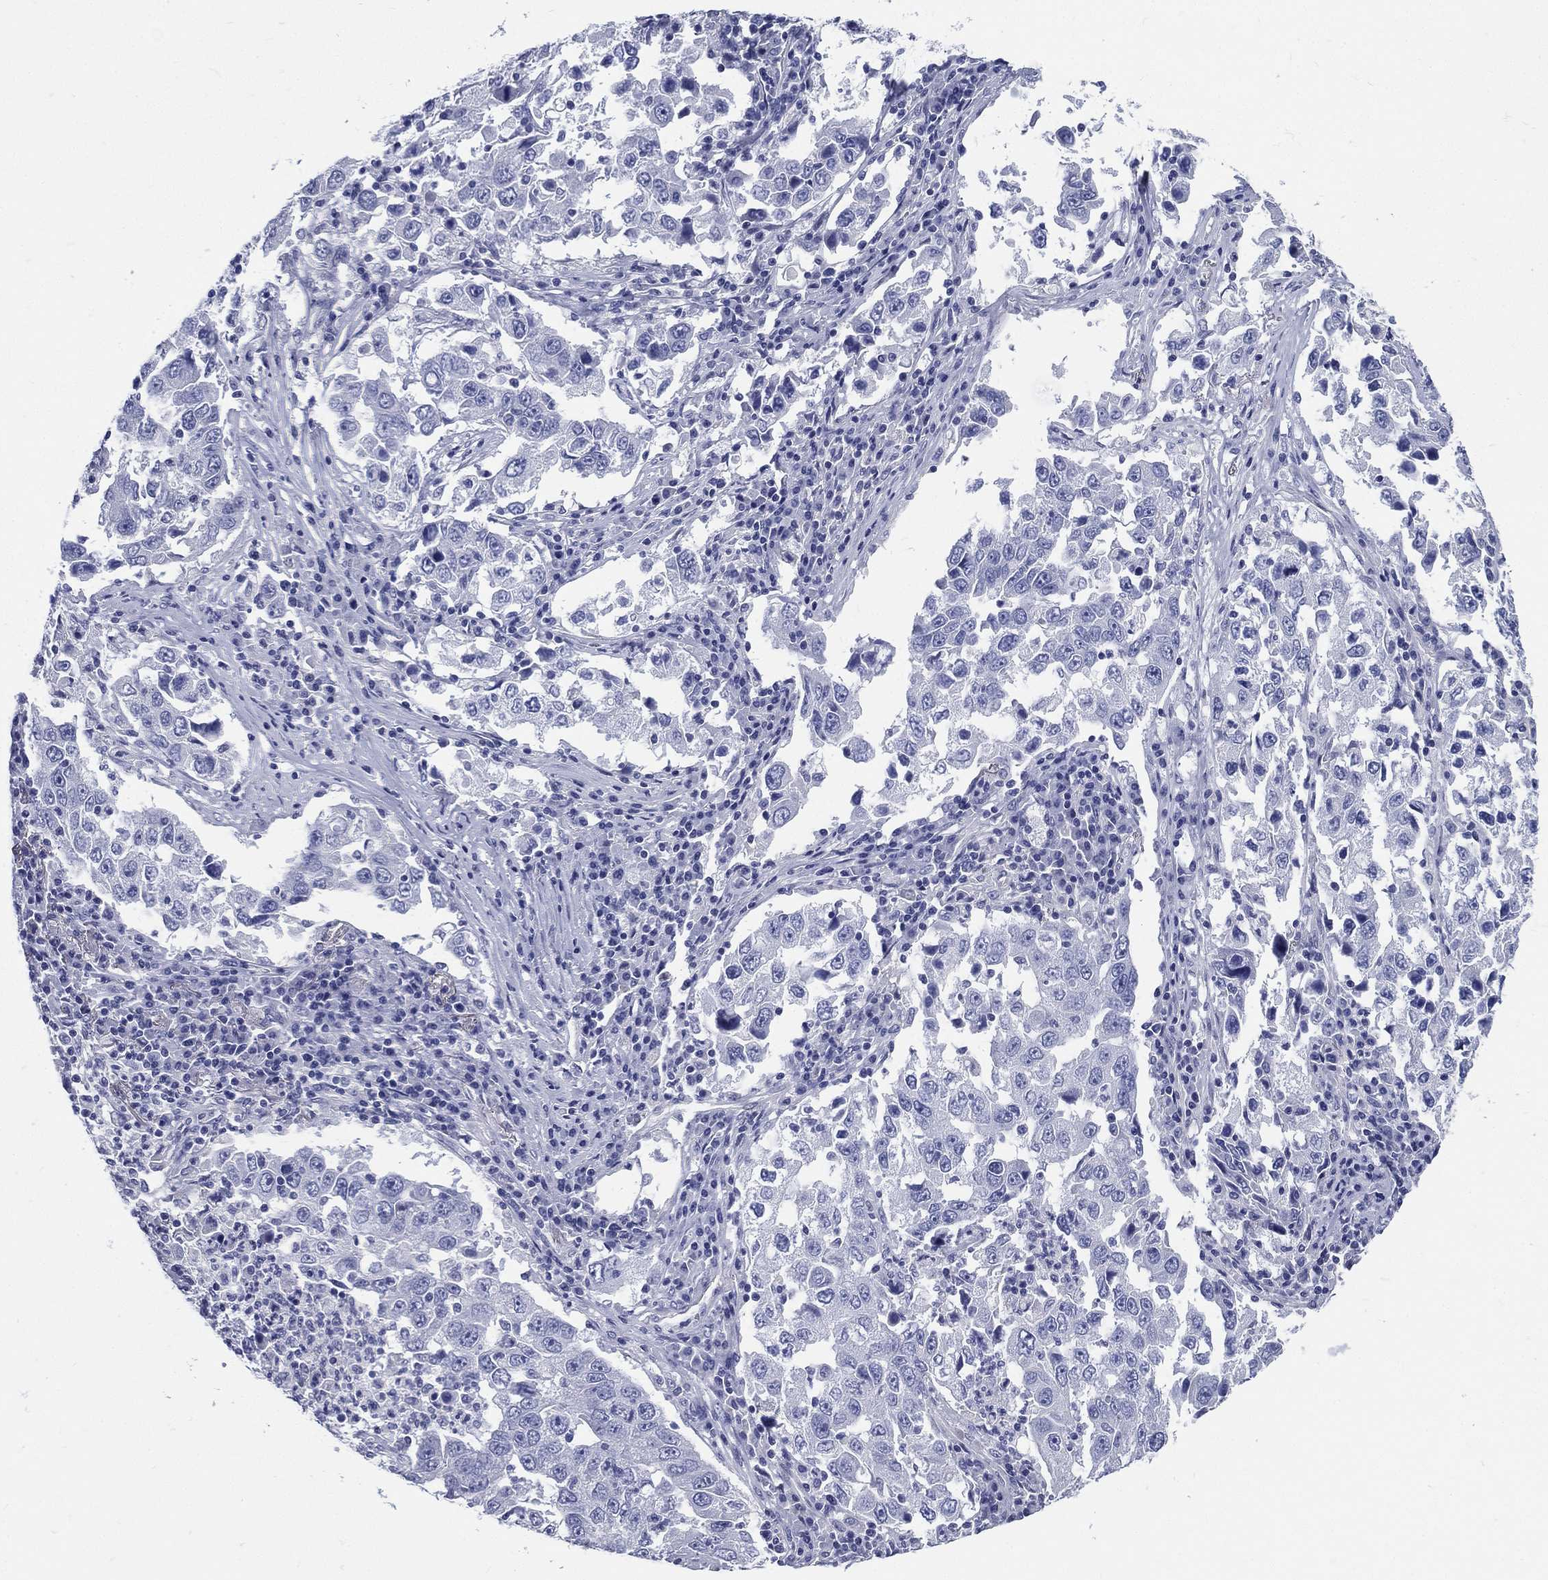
{"staining": {"intensity": "negative", "quantity": "none", "location": "none"}, "tissue": "lung cancer", "cell_type": "Tumor cells", "image_type": "cancer", "snomed": [{"axis": "morphology", "description": "Adenocarcinoma, NOS"}, {"axis": "topography", "description": "Lung"}], "caption": "An immunohistochemistry image of adenocarcinoma (lung) is shown. There is no staining in tumor cells of adenocarcinoma (lung). (Brightfield microscopy of DAB (3,3'-diaminobenzidine) IHC at high magnification).", "gene": "DPYS", "patient": {"sex": "male", "age": 73}}